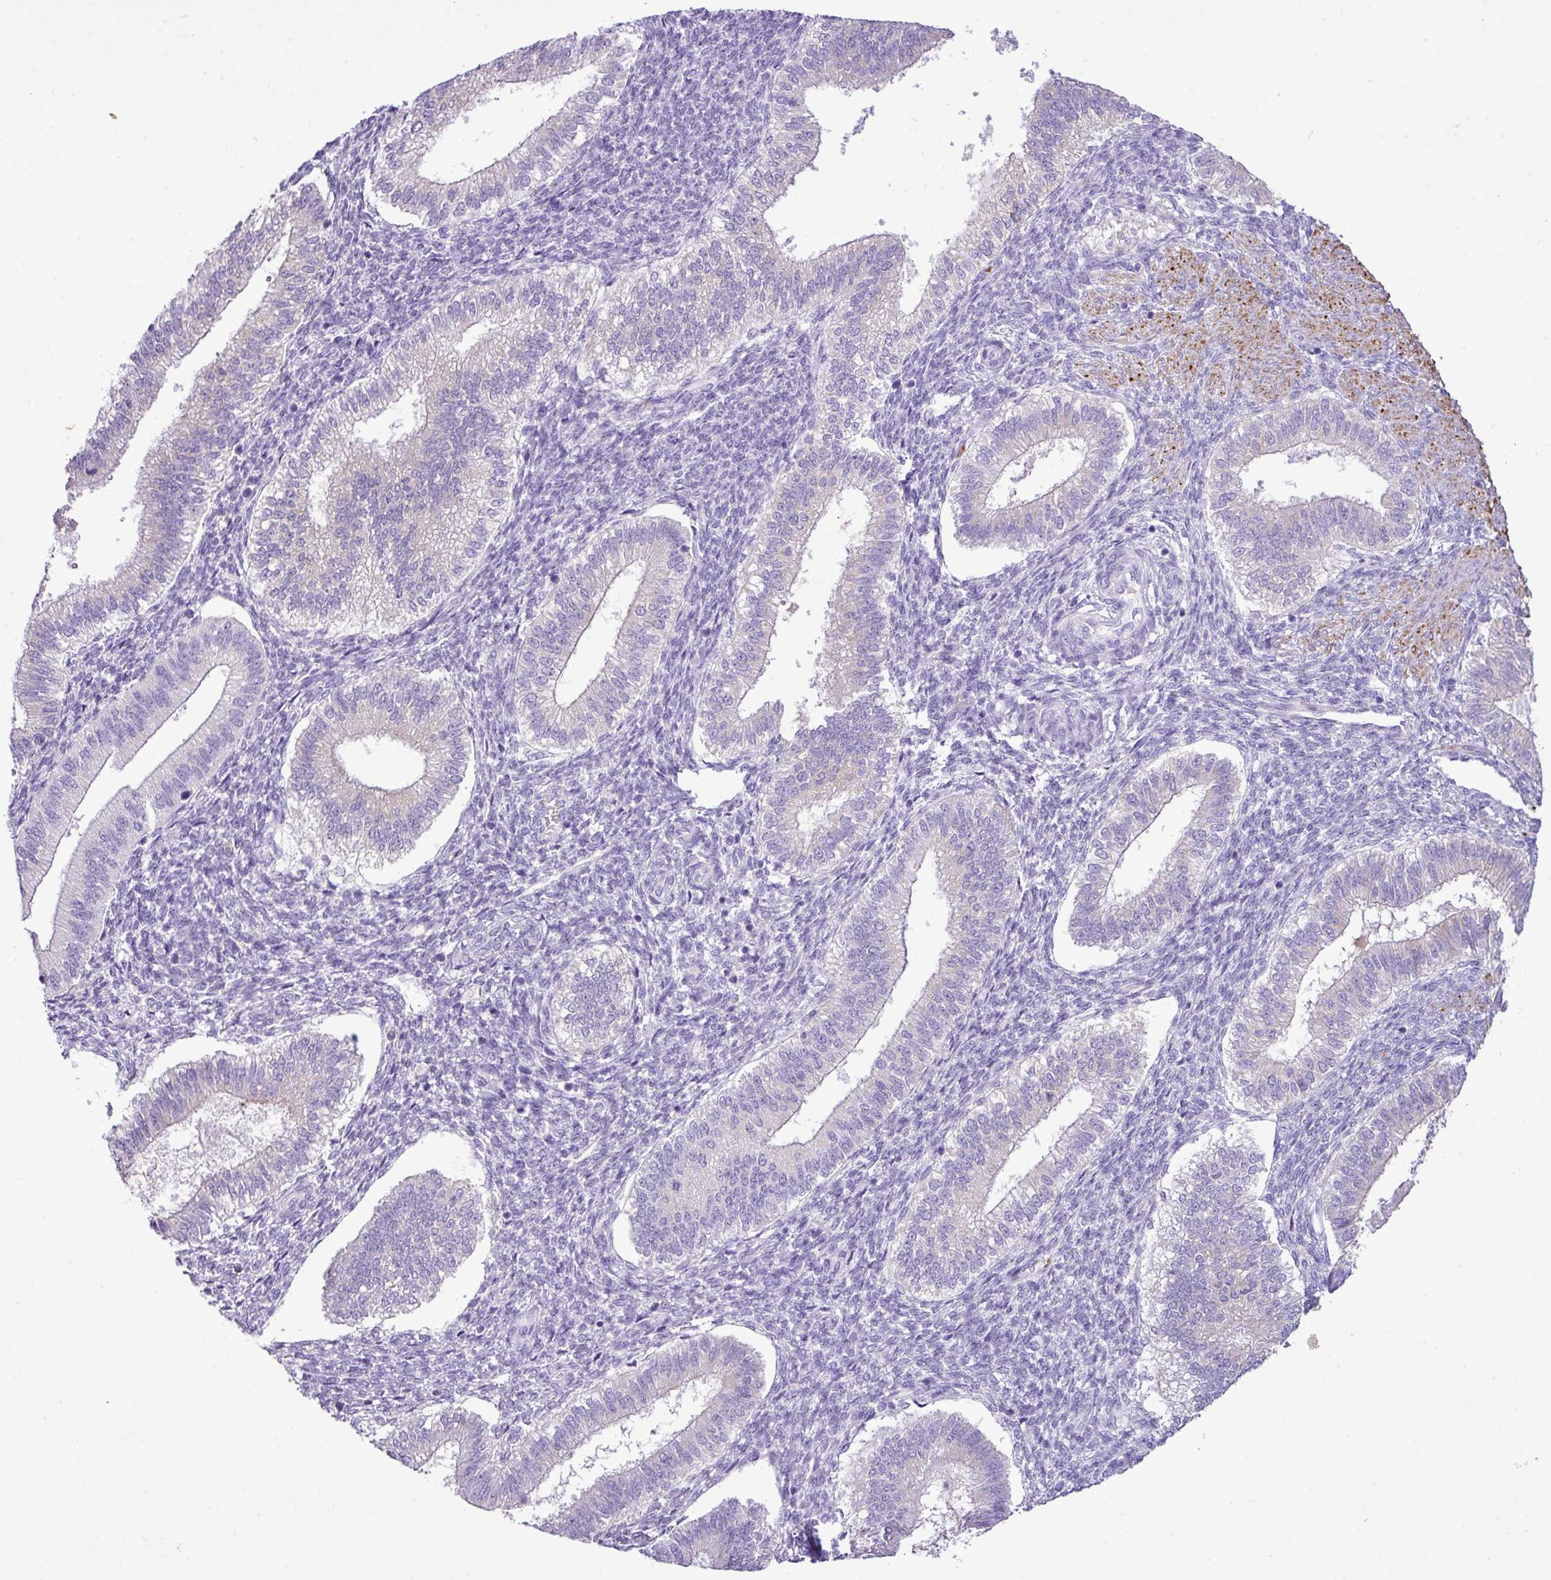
{"staining": {"intensity": "negative", "quantity": "none", "location": "none"}, "tissue": "endometrium", "cell_type": "Cells in endometrial stroma", "image_type": "normal", "snomed": [{"axis": "morphology", "description": "Normal tissue, NOS"}, {"axis": "topography", "description": "Endometrium"}], "caption": "Histopathology image shows no protein staining in cells in endometrial stroma of unremarkable endometrium.", "gene": "ZSCAN5A", "patient": {"sex": "female", "age": 25}}